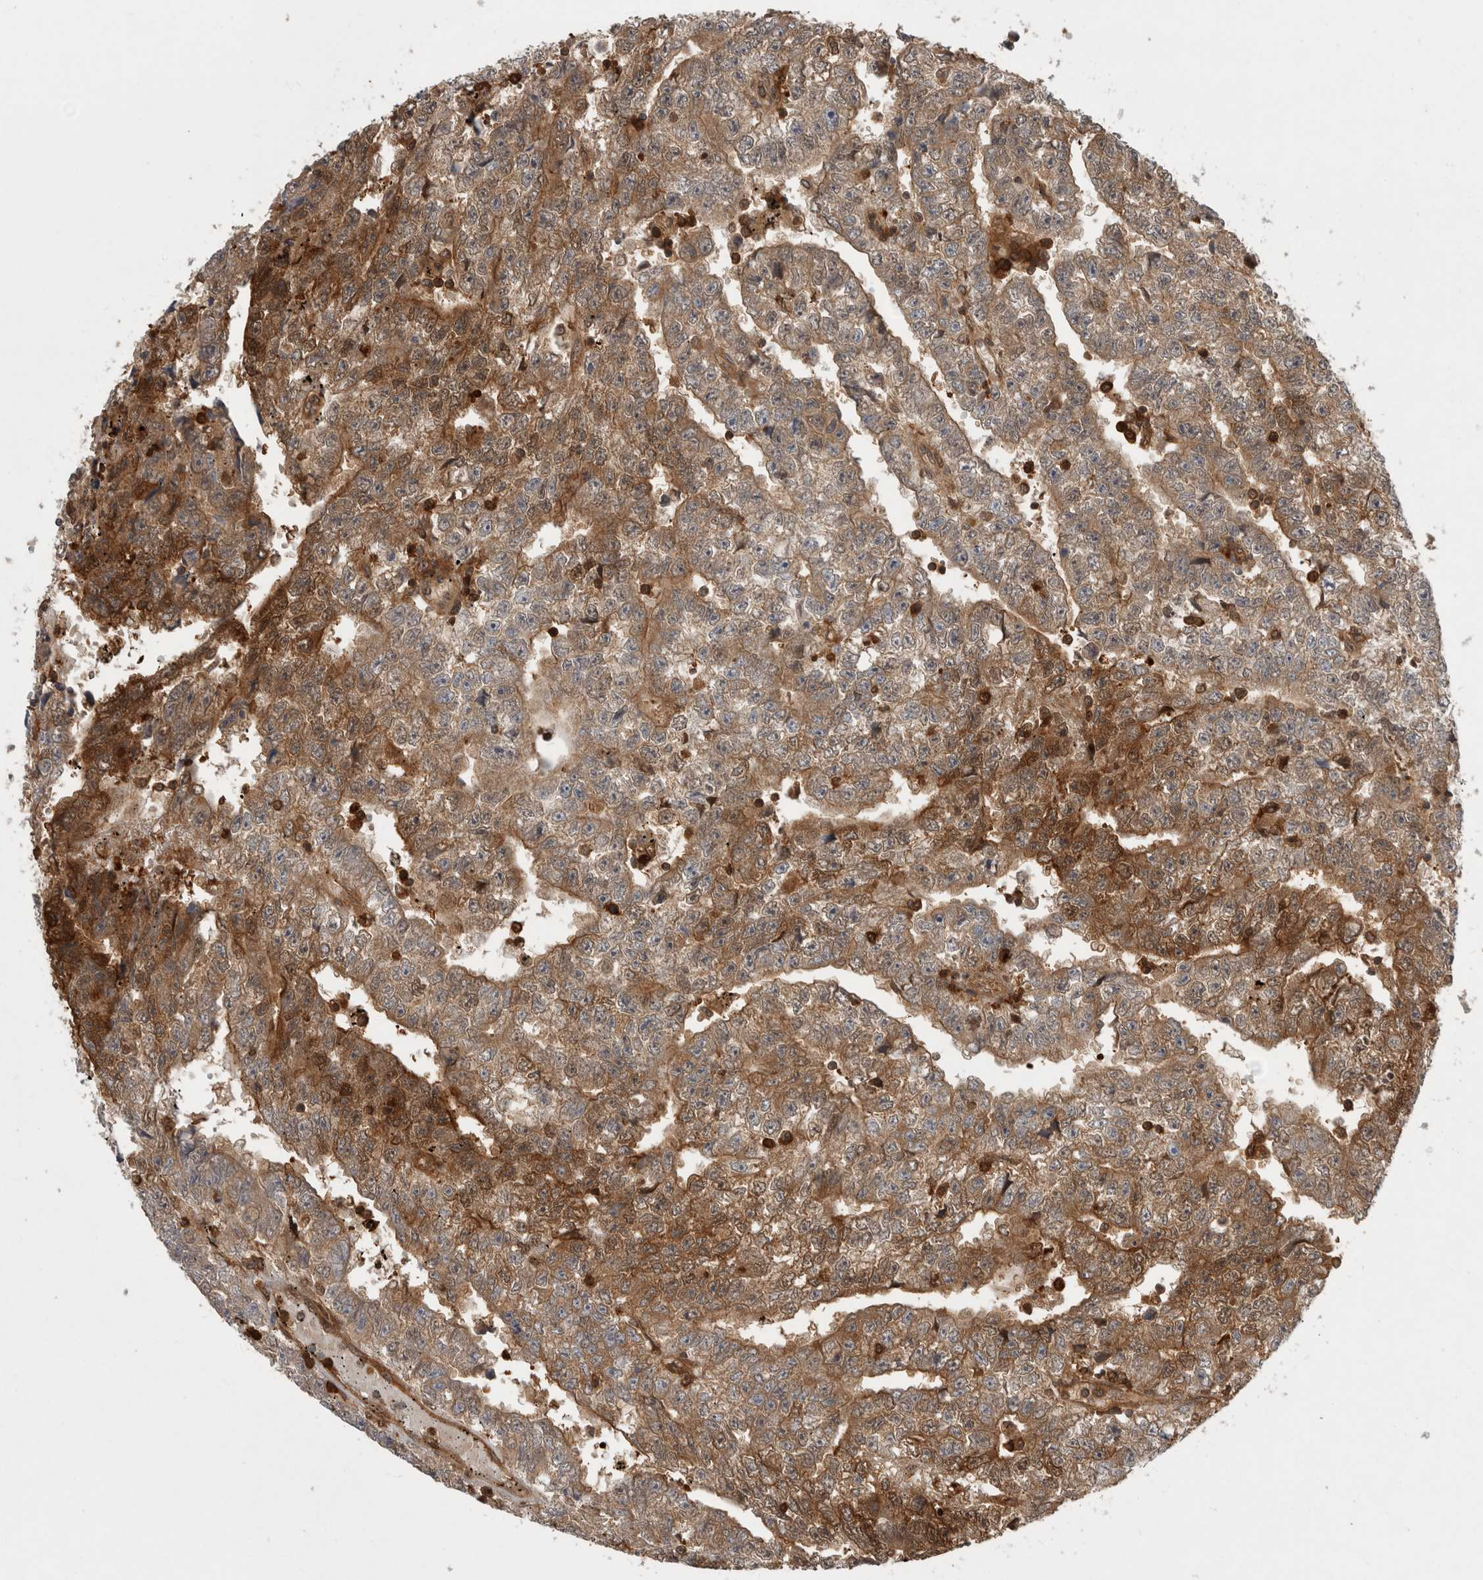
{"staining": {"intensity": "moderate", "quantity": ">75%", "location": "cytoplasmic/membranous"}, "tissue": "testis cancer", "cell_type": "Tumor cells", "image_type": "cancer", "snomed": [{"axis": "morphology", "description": "Carcinoma, Embryonal, NOS"}, {"axis": "topography", "description": "Testis"}], "caption": "Moderate cytoplasmic/membranous positivity is appreciated in about >75% of tumor cells in testis embryonal carcinoma. Nuclei are stained in blue.", "gene": "ASTN2", "patient": {"sex": "male", "age": 25}}